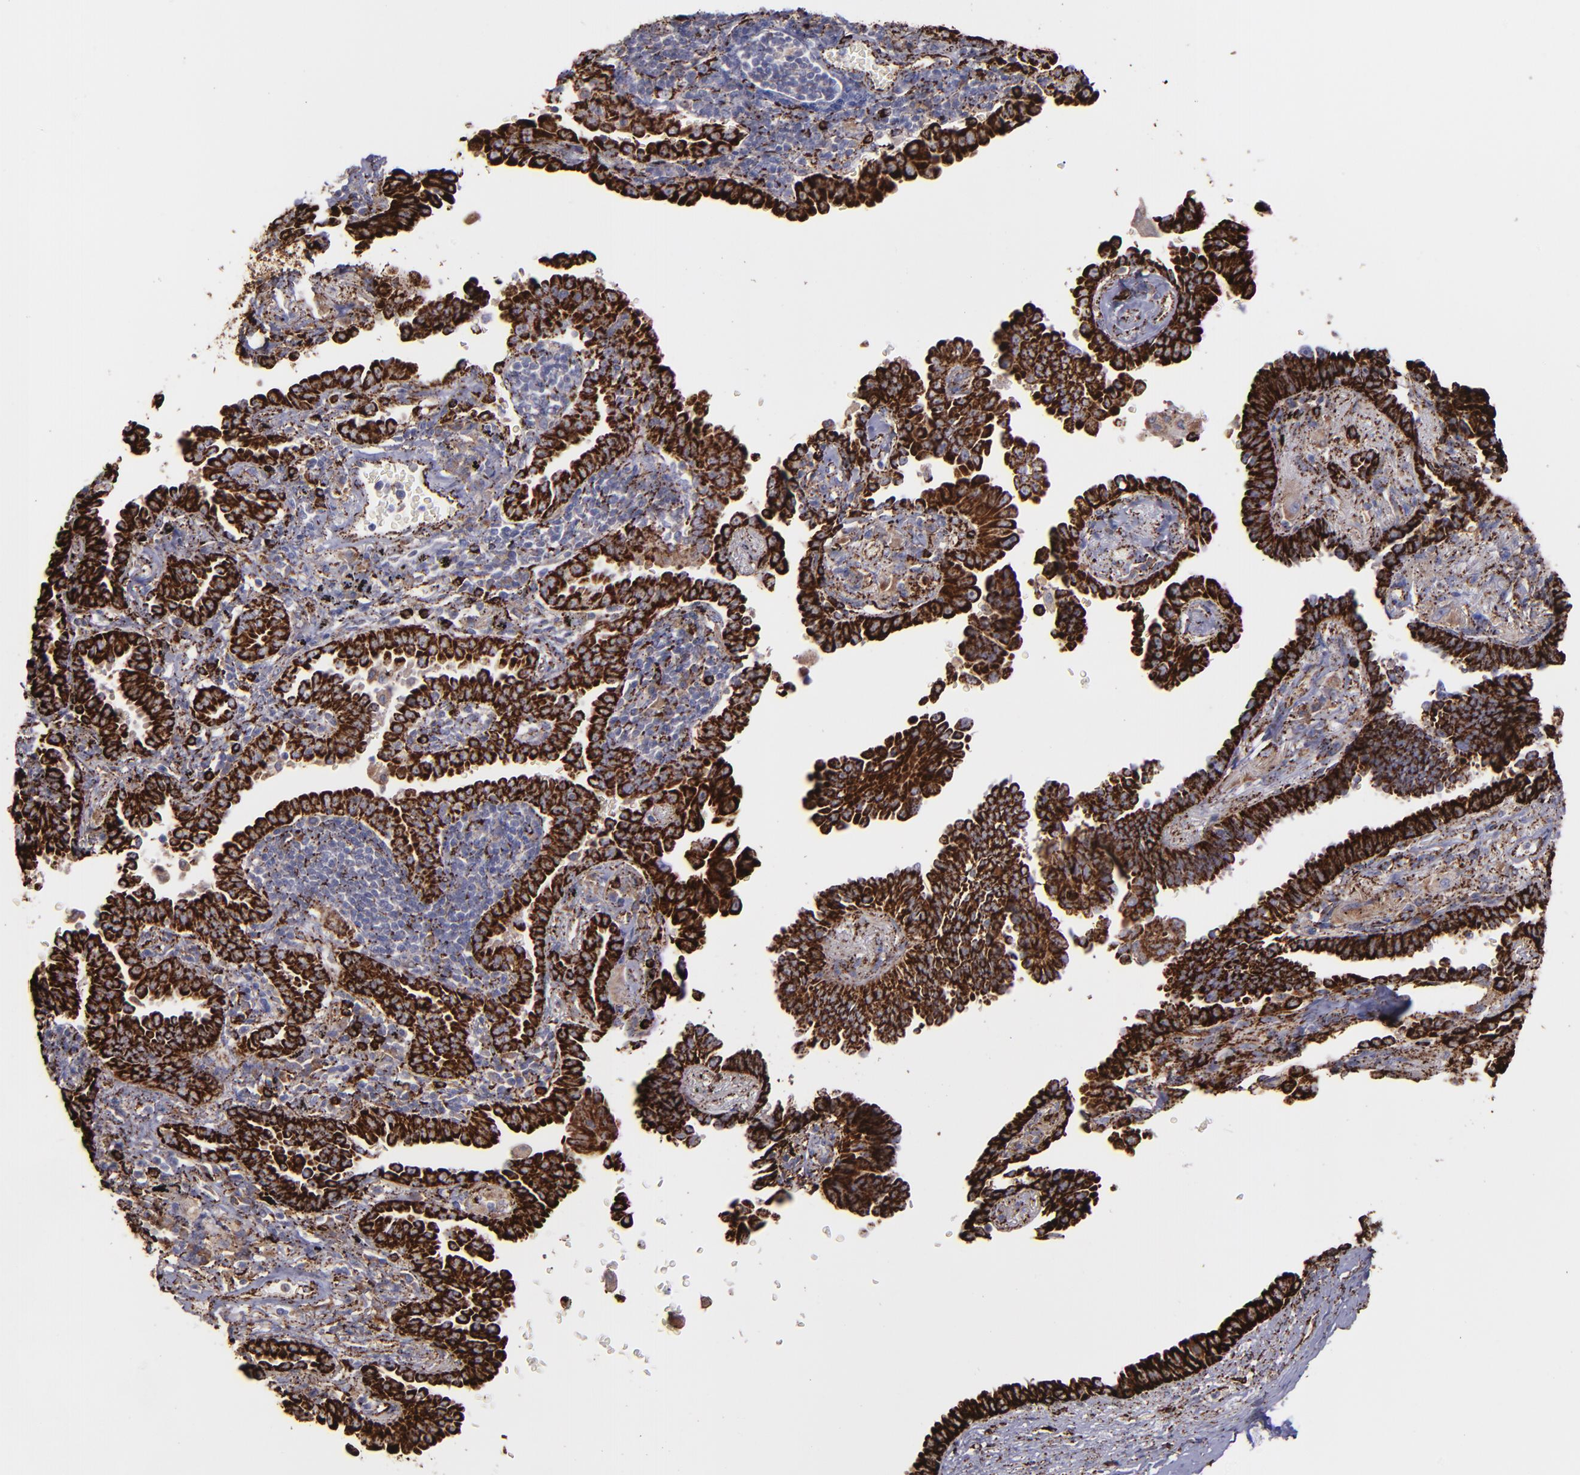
{"staining": {"intensity": "strong", "quantity": ">75%", "location": "cytoplasmic/membranous"}, "tissue": "lung cancer", "cell_type": "Tumor cells", "image_type": "cancer", "snomed": [{"axis": "morphology", "description": "Adenocarcinoma, NOS"}, {"axis": "topography", "description": "Lung"}], "caption": "There is high levels of strong cytoplasmic/membranous positivity in tumor cells of lung cancer (adenocarcinoma), as demonstrated by immunohistochemical staining (brown color).", "gene": "MAOB", "patient": {"sex": "female", "age": 64}}